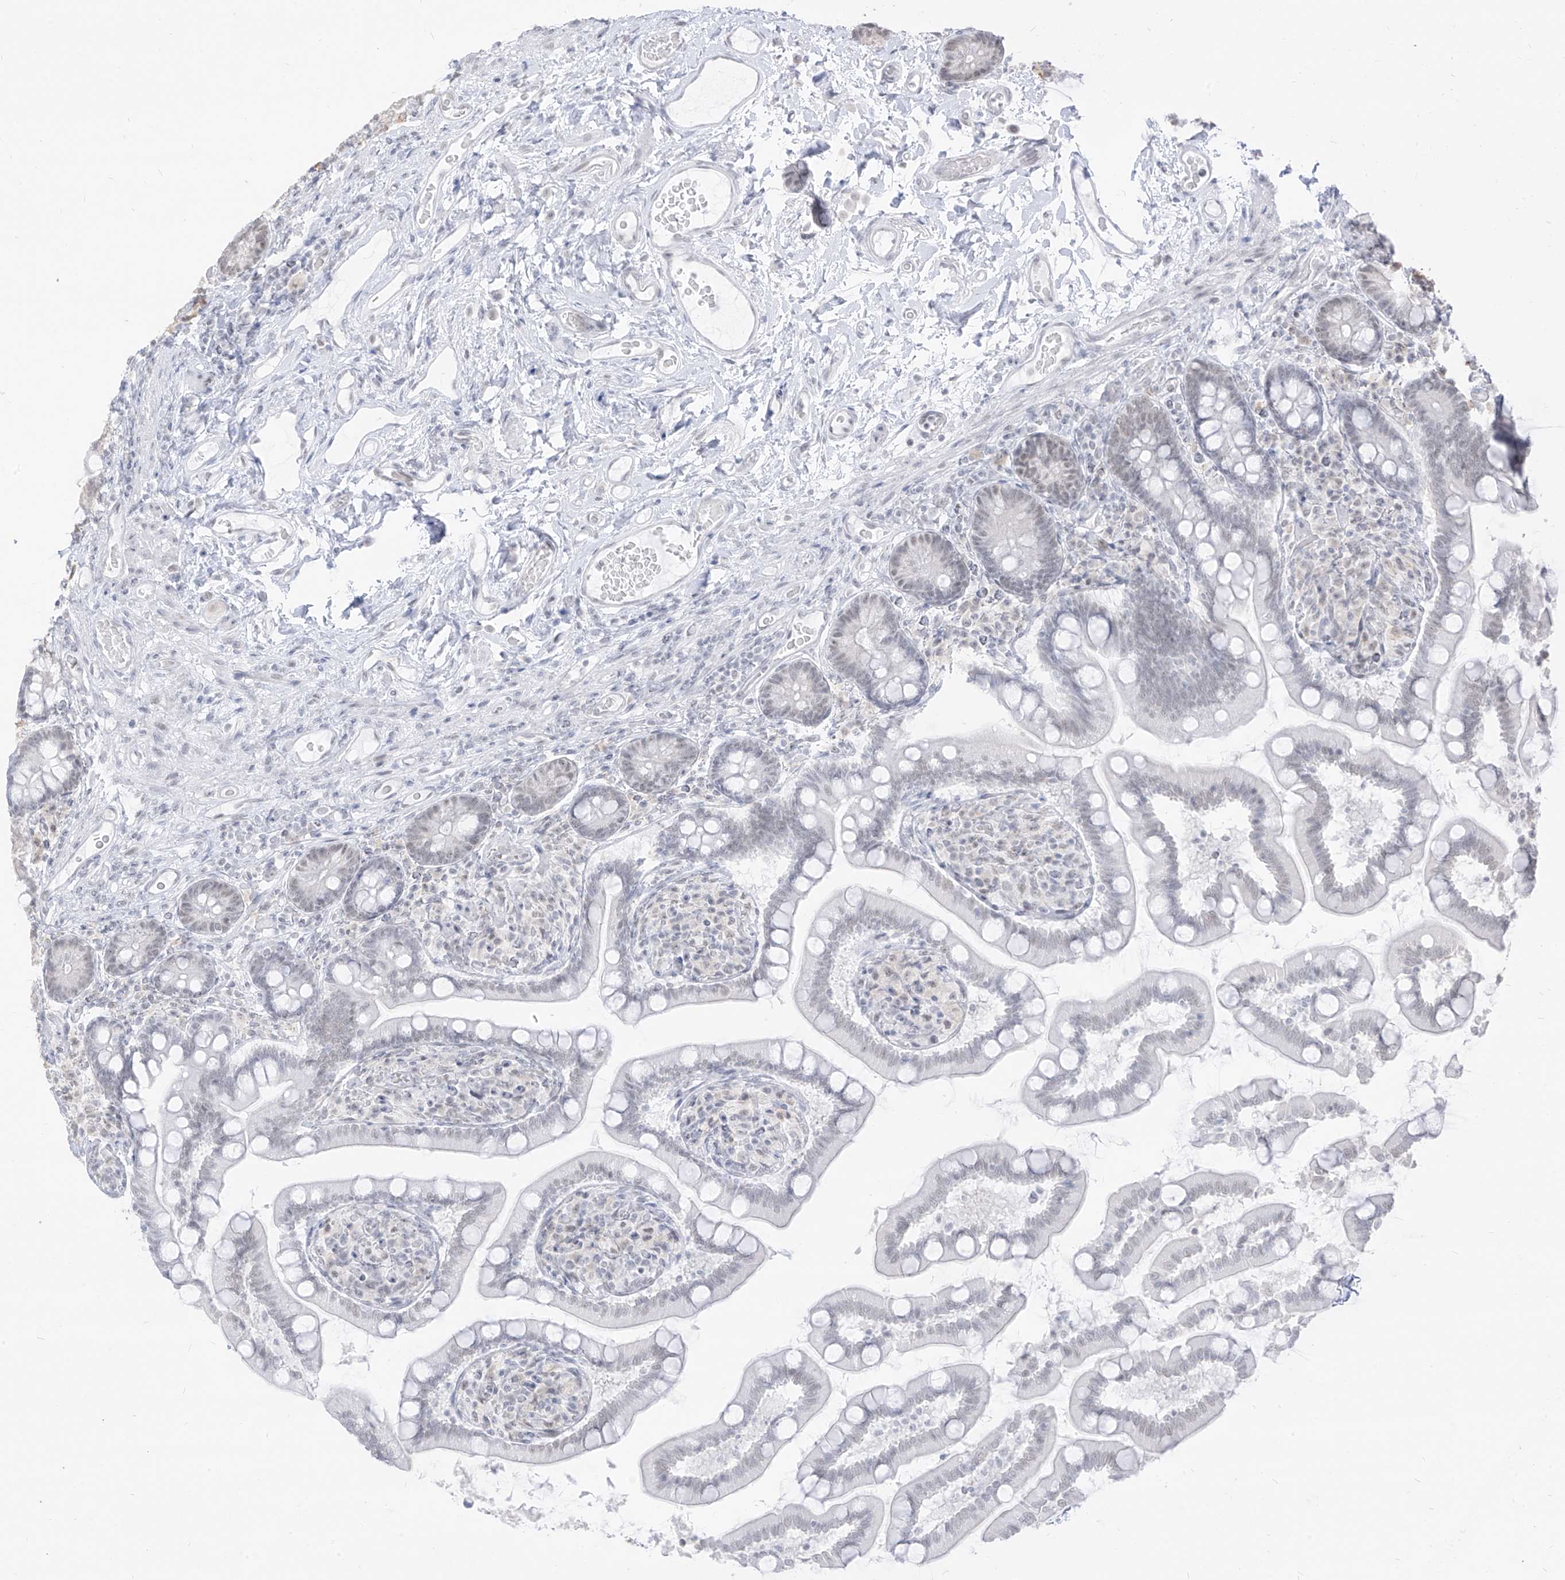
{"staining": {"intensity": "negative", "quantity": "none", "location": "none"}, "tissue": "small intestine", "cell_type": "Glandular cells", "image_type": "normal", "snomed": [{"axis": "morphology", "description": "Normal tissue, NOS"}, {"axis": "topography", "description": "Small intestine"}], "caption": "Immunohistochemical staining of normal human small intestine displays no significant positivity in glandular cells.", "gene": "SUPT5H", "patient": {"sex": "female", "age": 64}}